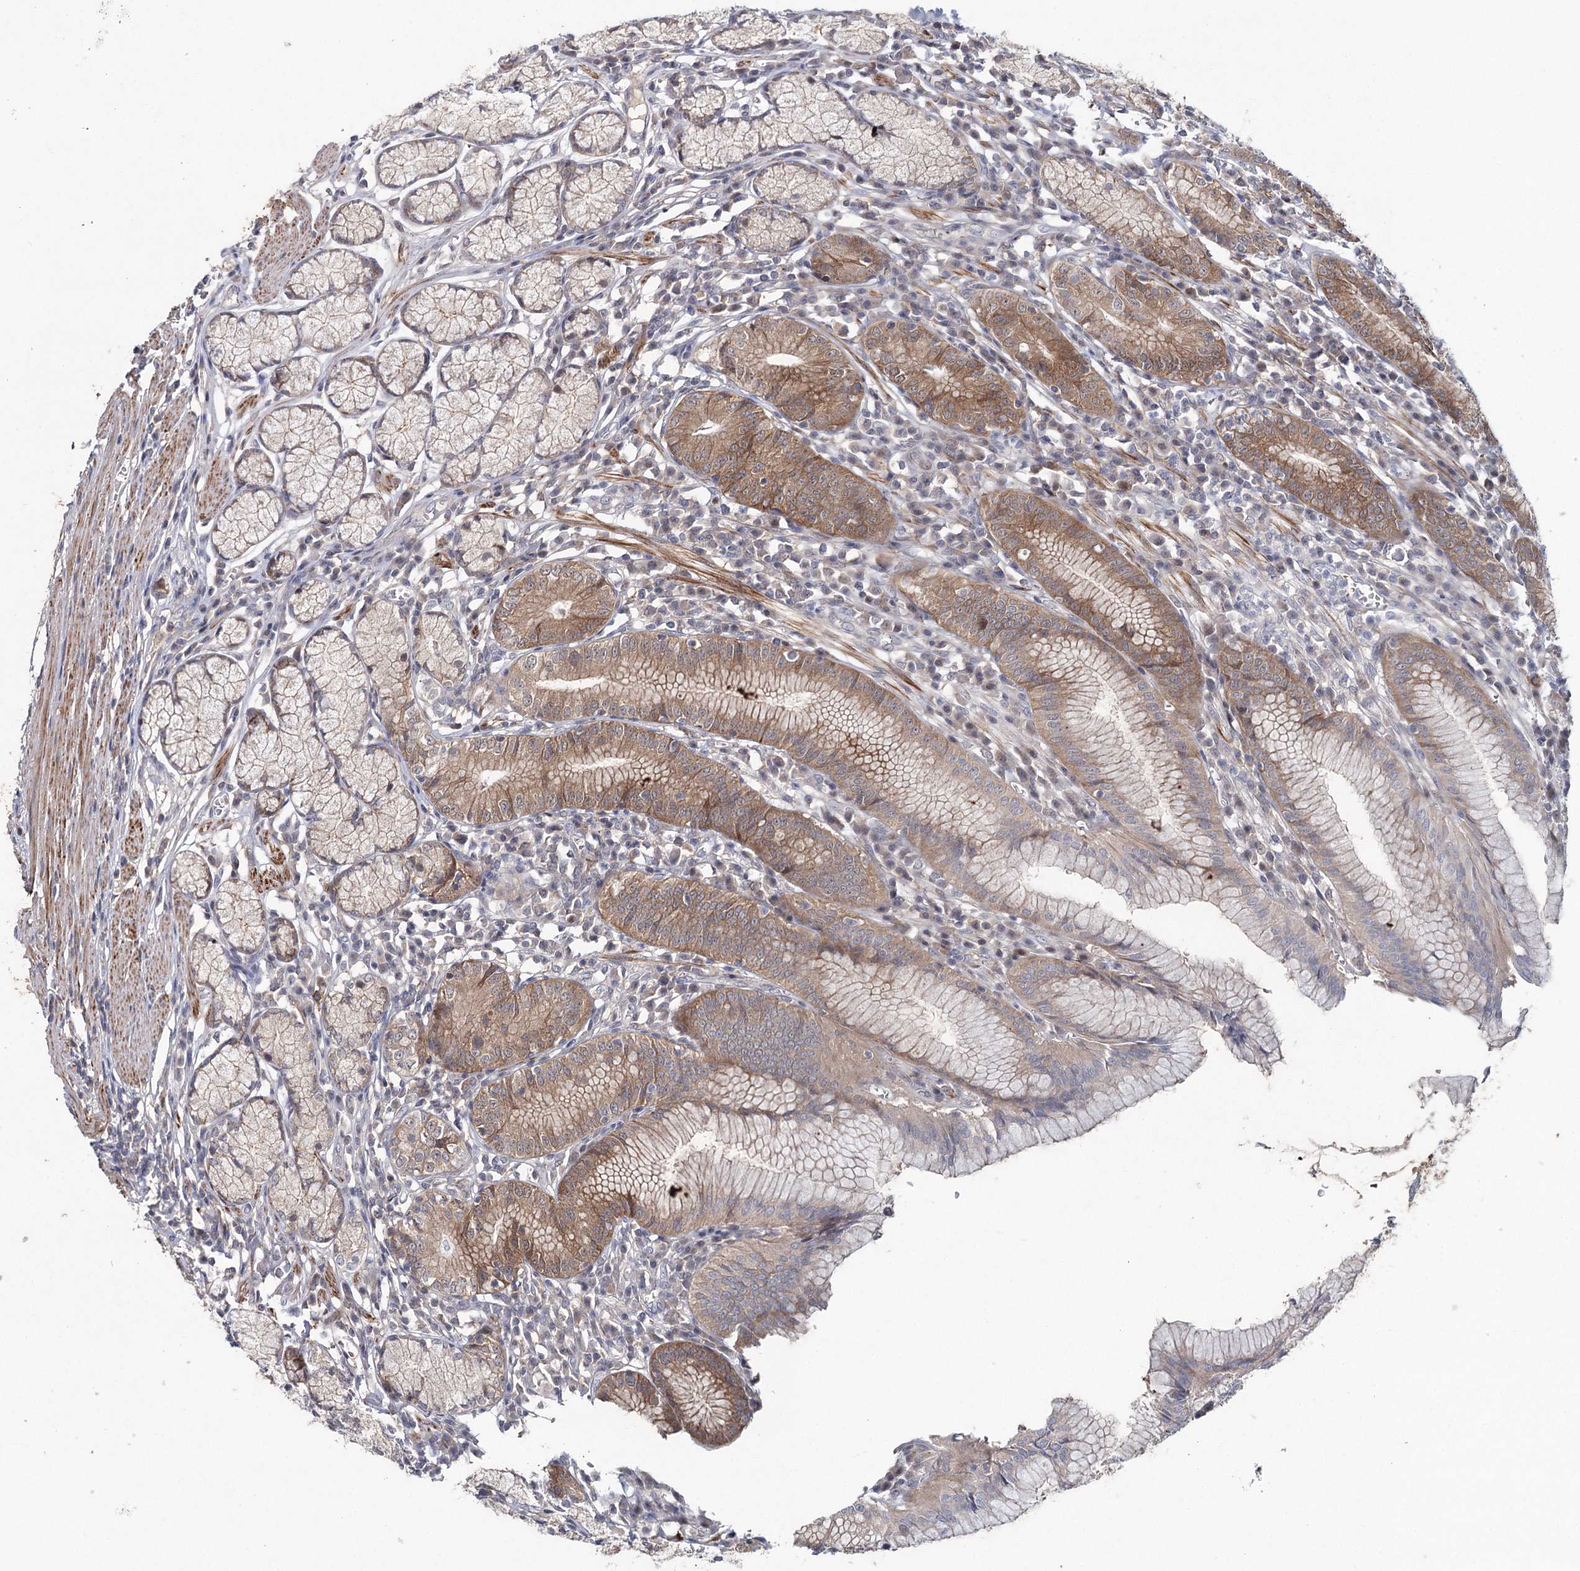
{"staining": {"intensity": "moderate", "quantity": "25%-75%", "location": "cytoplasmic/membranous"}, "tissue": "stomach", "cell_type": "Glandular cells", "image_type": "normal", "snomed": [{"axis": "morphology", "description": "Normal tissue, NOS"}, {"axis": "topography", "description": "Stomach"}], "caption": "Immunohistochemistry (IHC) photomicrograph of normal stomach: human stomach stained using immunohistochemistry (IHC) exhibits medium levels of moderate protein expression localized specifically in the cytoplasmic/membranous of glandular cells, appearing as a cytoplasmic/membranous brown color.", "gene": "MAP3K13", "patient": {"sex": "male", "age": 55}}